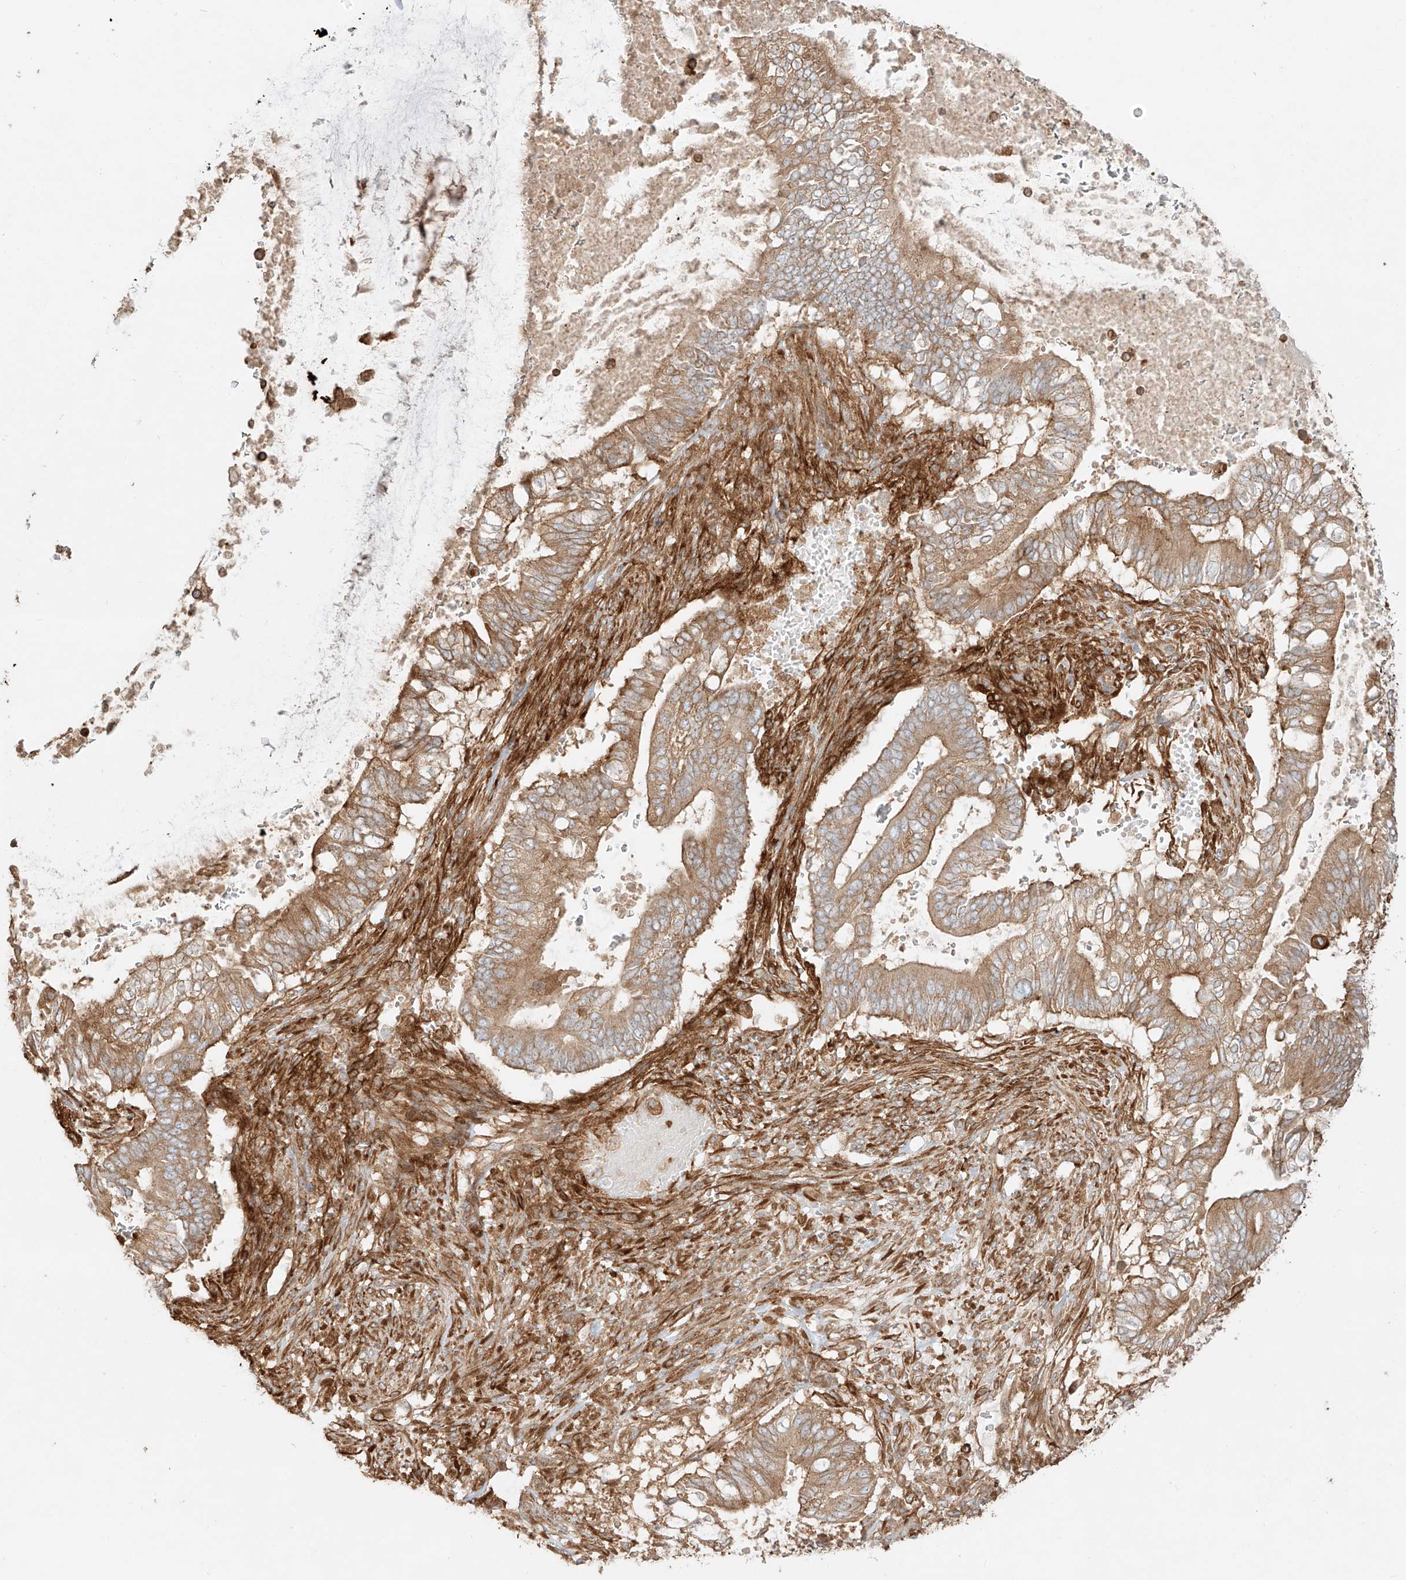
{"staining": {"intensity": "moderate", "quantity": ">75%", "location": "cytoplasmic/membranous"}, "tissue": "pancreatic cancer", "cell_type": "Tumor cells", "image_type": "cancer", "snomed": [{"axis": "morphology", "description": "Adenocarcinoma, NOS"}, {"axis": "topography", "description": "Pancreas"}], "caption": "Immunohistochemistry (DAB) staining of pancreatic adenocarcinoma reveals moderate cytoplasmic/membranous protein expression in approximately >75% of tumor cells.", "gene": "SNX9", "patient": {"sex": "male", "age": 68}}